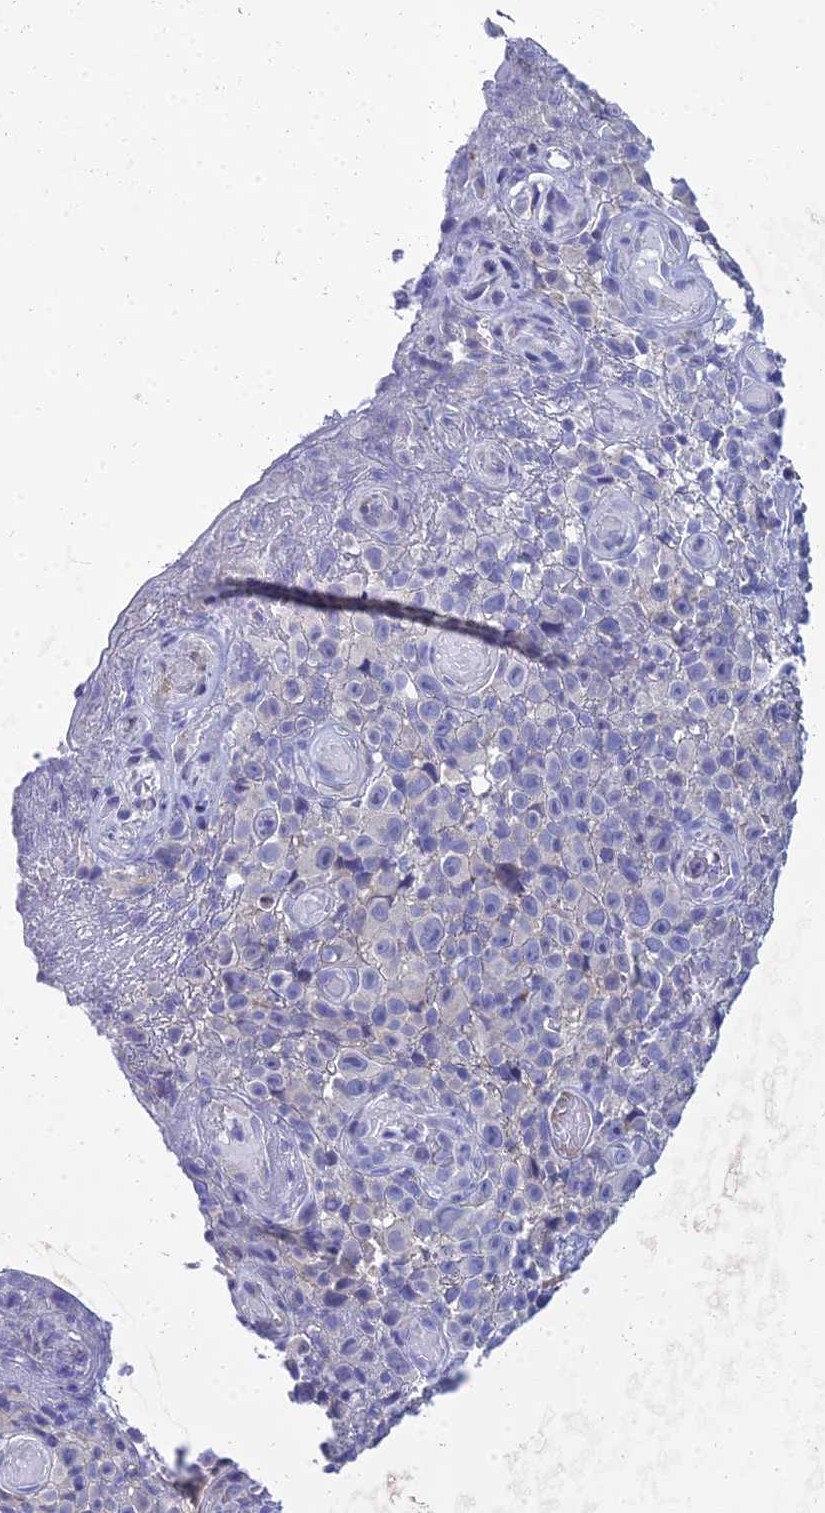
{"staining": {"intensity": "negative", "quantity": "none", "location": "none"}, "tissue": "melanoma", "cell_type": "Tumor cells", "image_type": "cancer", "snomed": [{"axis": "morphology", "description": "Malignant melanoma, NOS"}, {"axis": "topography", "description": "Skin"}], "caption": "Malignant melanoma stained for a protein using immunohistochemistry (IHC) displays no positivity tumor cells.", "gene": "NPY", "patient": {"sex": "female", "age": 82}}